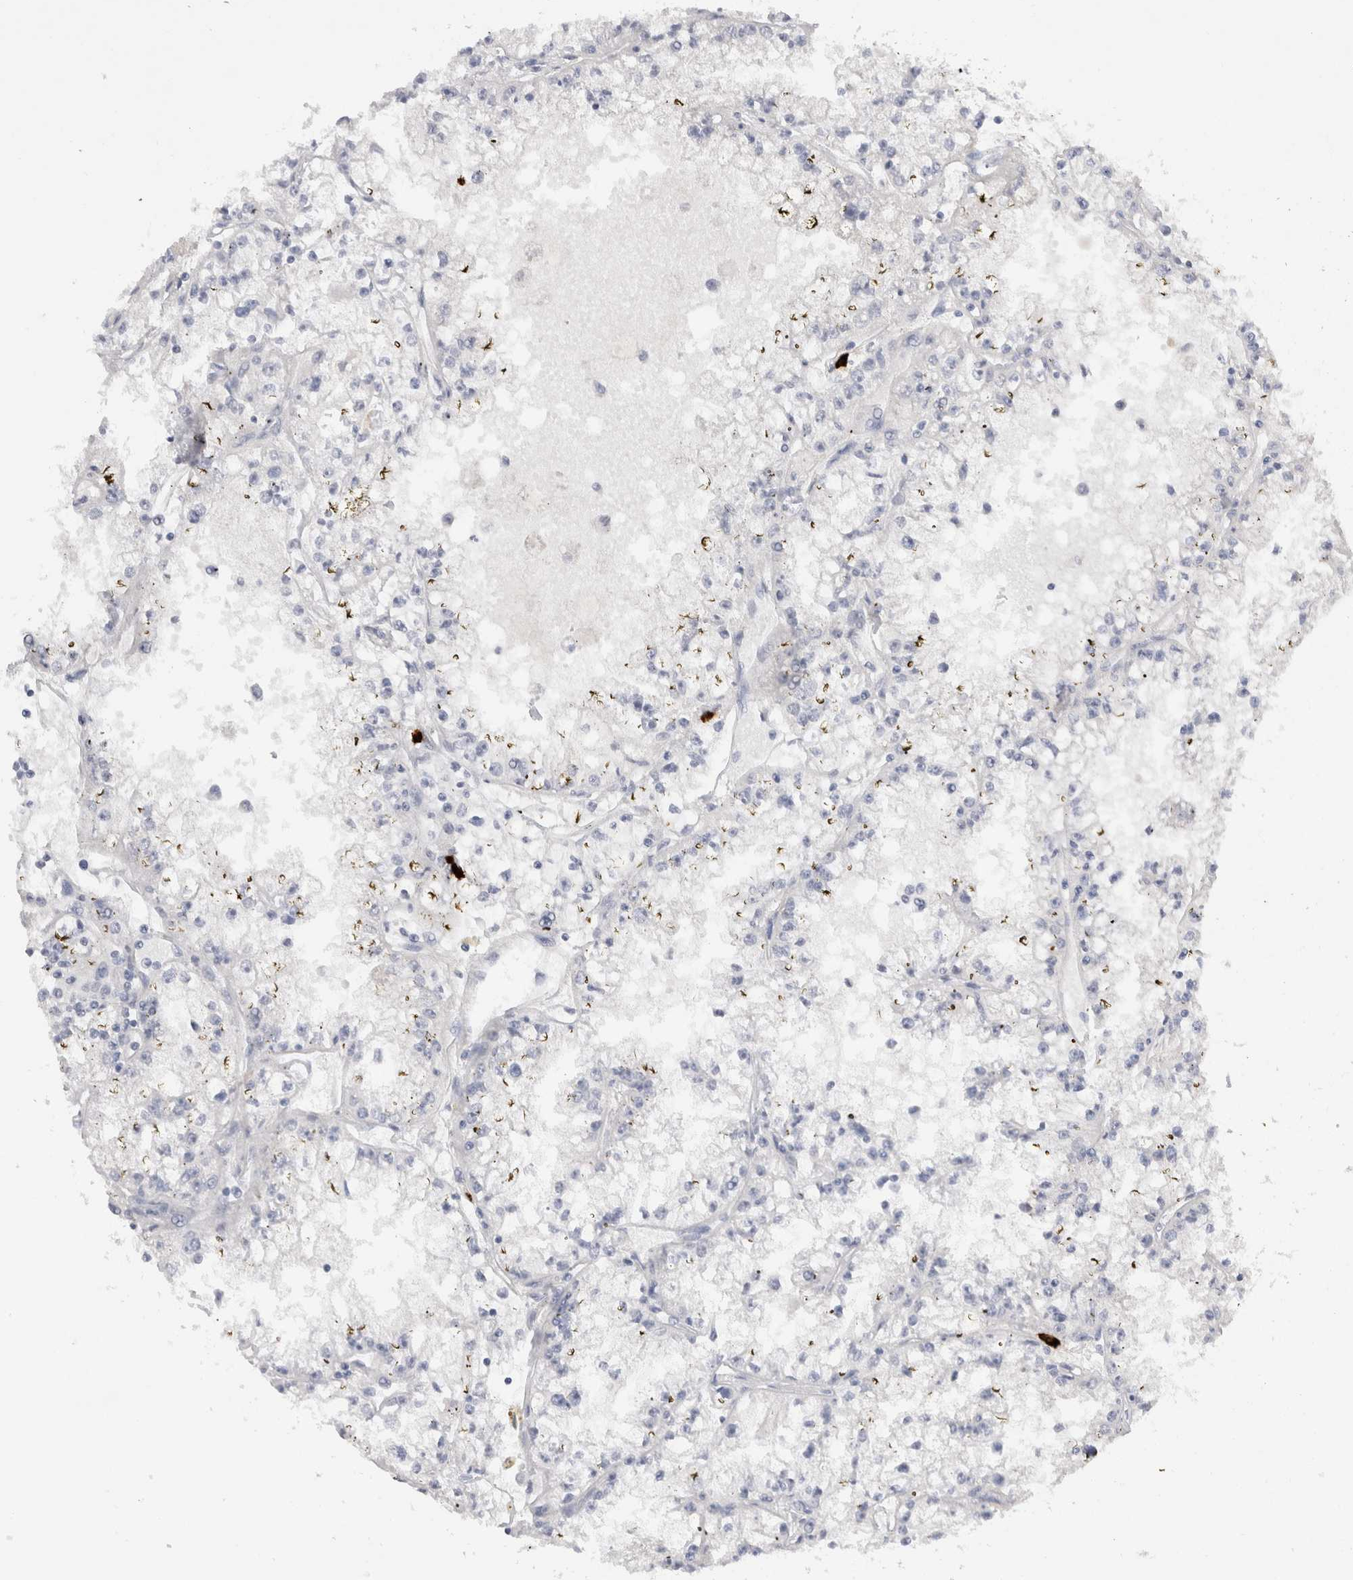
{"staining": {"intensity": "negative", "quantity": "none", "location": "none"}, "tissue": "renal cancer", "cell_type": "Tumor cells", "image_type": "cancer", "snomed": [{"axis": "morphology", "description": "Adenocarcinoma, NOS"}, {"axis": "topography", "description": "Kidney"}], "caption": "This is an IHC histopathology image of human renal adenocarcinoma. There is no positivity in tumor cells.", "gene": "SPINK2", "patient": {"sex": "male", "age": 56}}